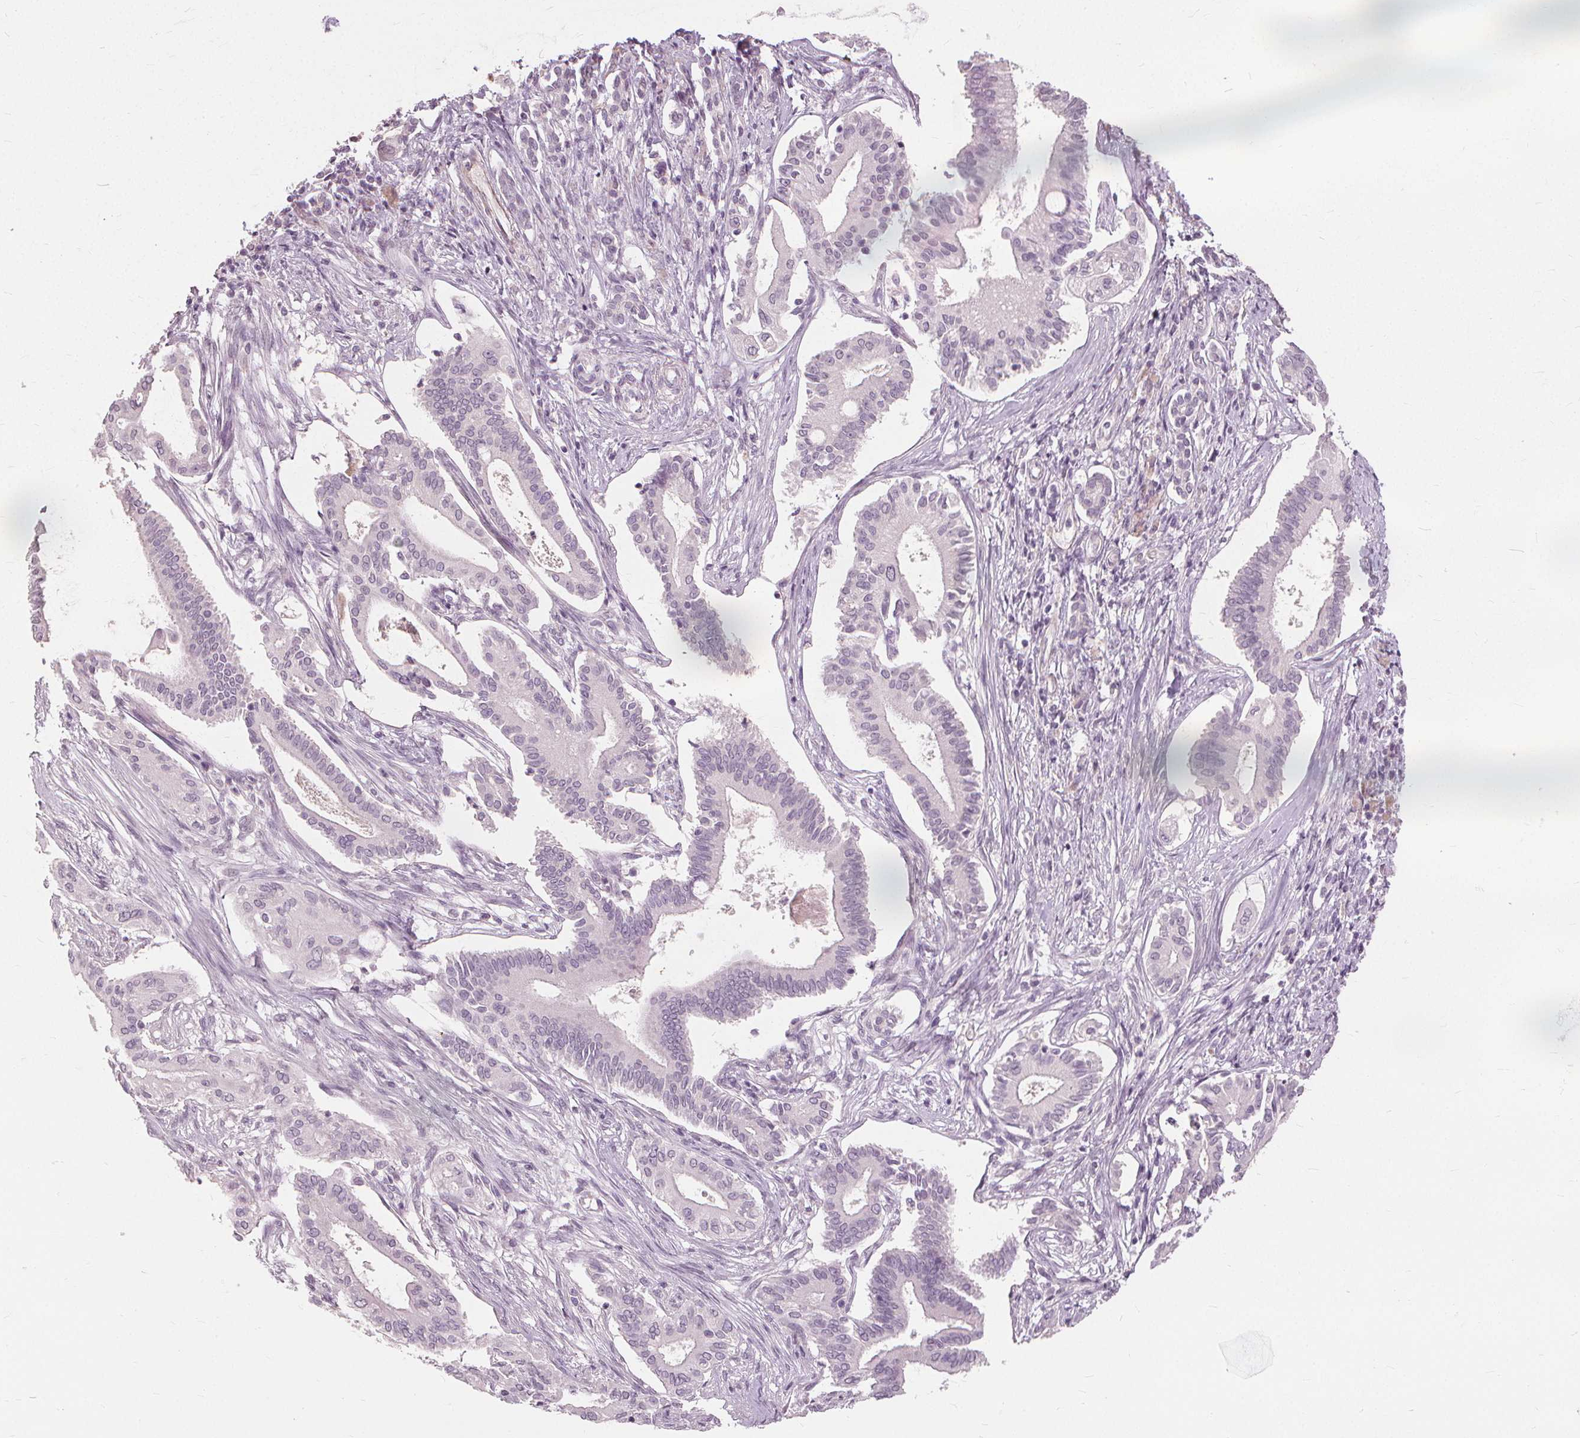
{"staining": {"intensity": "negative", "quantity": "none", "location": "none"}, "tissue": "pancreatic cancer", "cell_type": "Tumor cells", "image_type": "cancer", "snomed": [{"axis": "morphology", "description": "Adenocarcinoma, NOS"}, {"axis": "topography", "description": "Pancreas"}], "caption": "Immunohistochemistry of human adenocarcinoma (pancreatic) reveals no expression in tumor cells. (DAB (3,3'-diaminobenzidine) IHC visualized using brightfield microscopy, high magnification).", "gene": "SFTPD", "patient": {"sex": "female", "age": 68}}